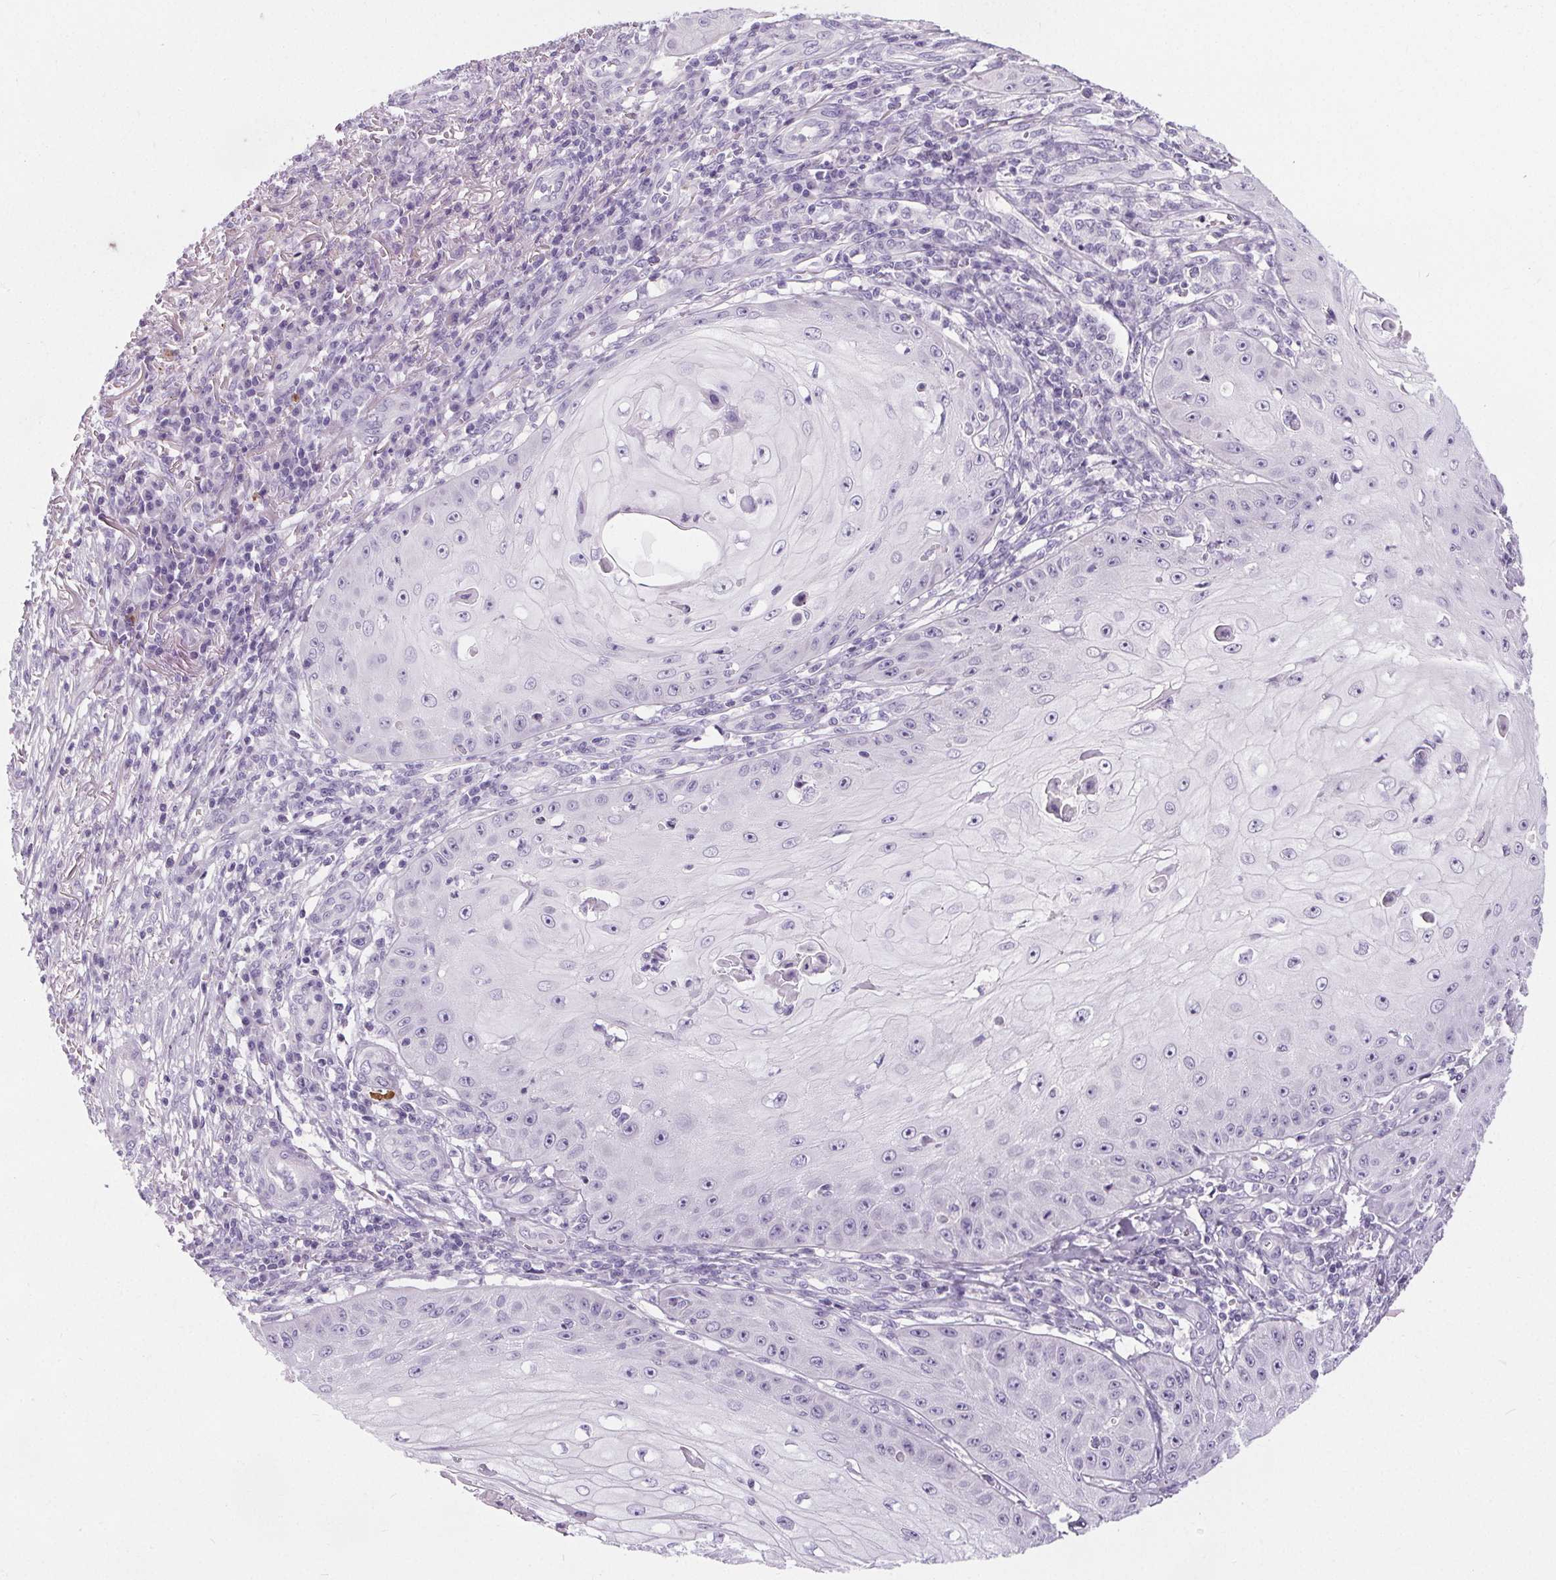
{"staining": {"intensity": "negative", "quantity": "none", "location": "none"}, "tissue": "skin cancer", "cell_type": "Tumor cells", "image_type": "cancer", "snomed": [{"axis": "morphology", "description": "Squamous cell carcinoma, NOS"}, {"axis": "topography", "description": "Skin"}], "caption": "Tumor cells are negative for brown protein staining in skin cancer.", "gene": "ELAVL2", "patient": {"sex": "male", "age": 70}}